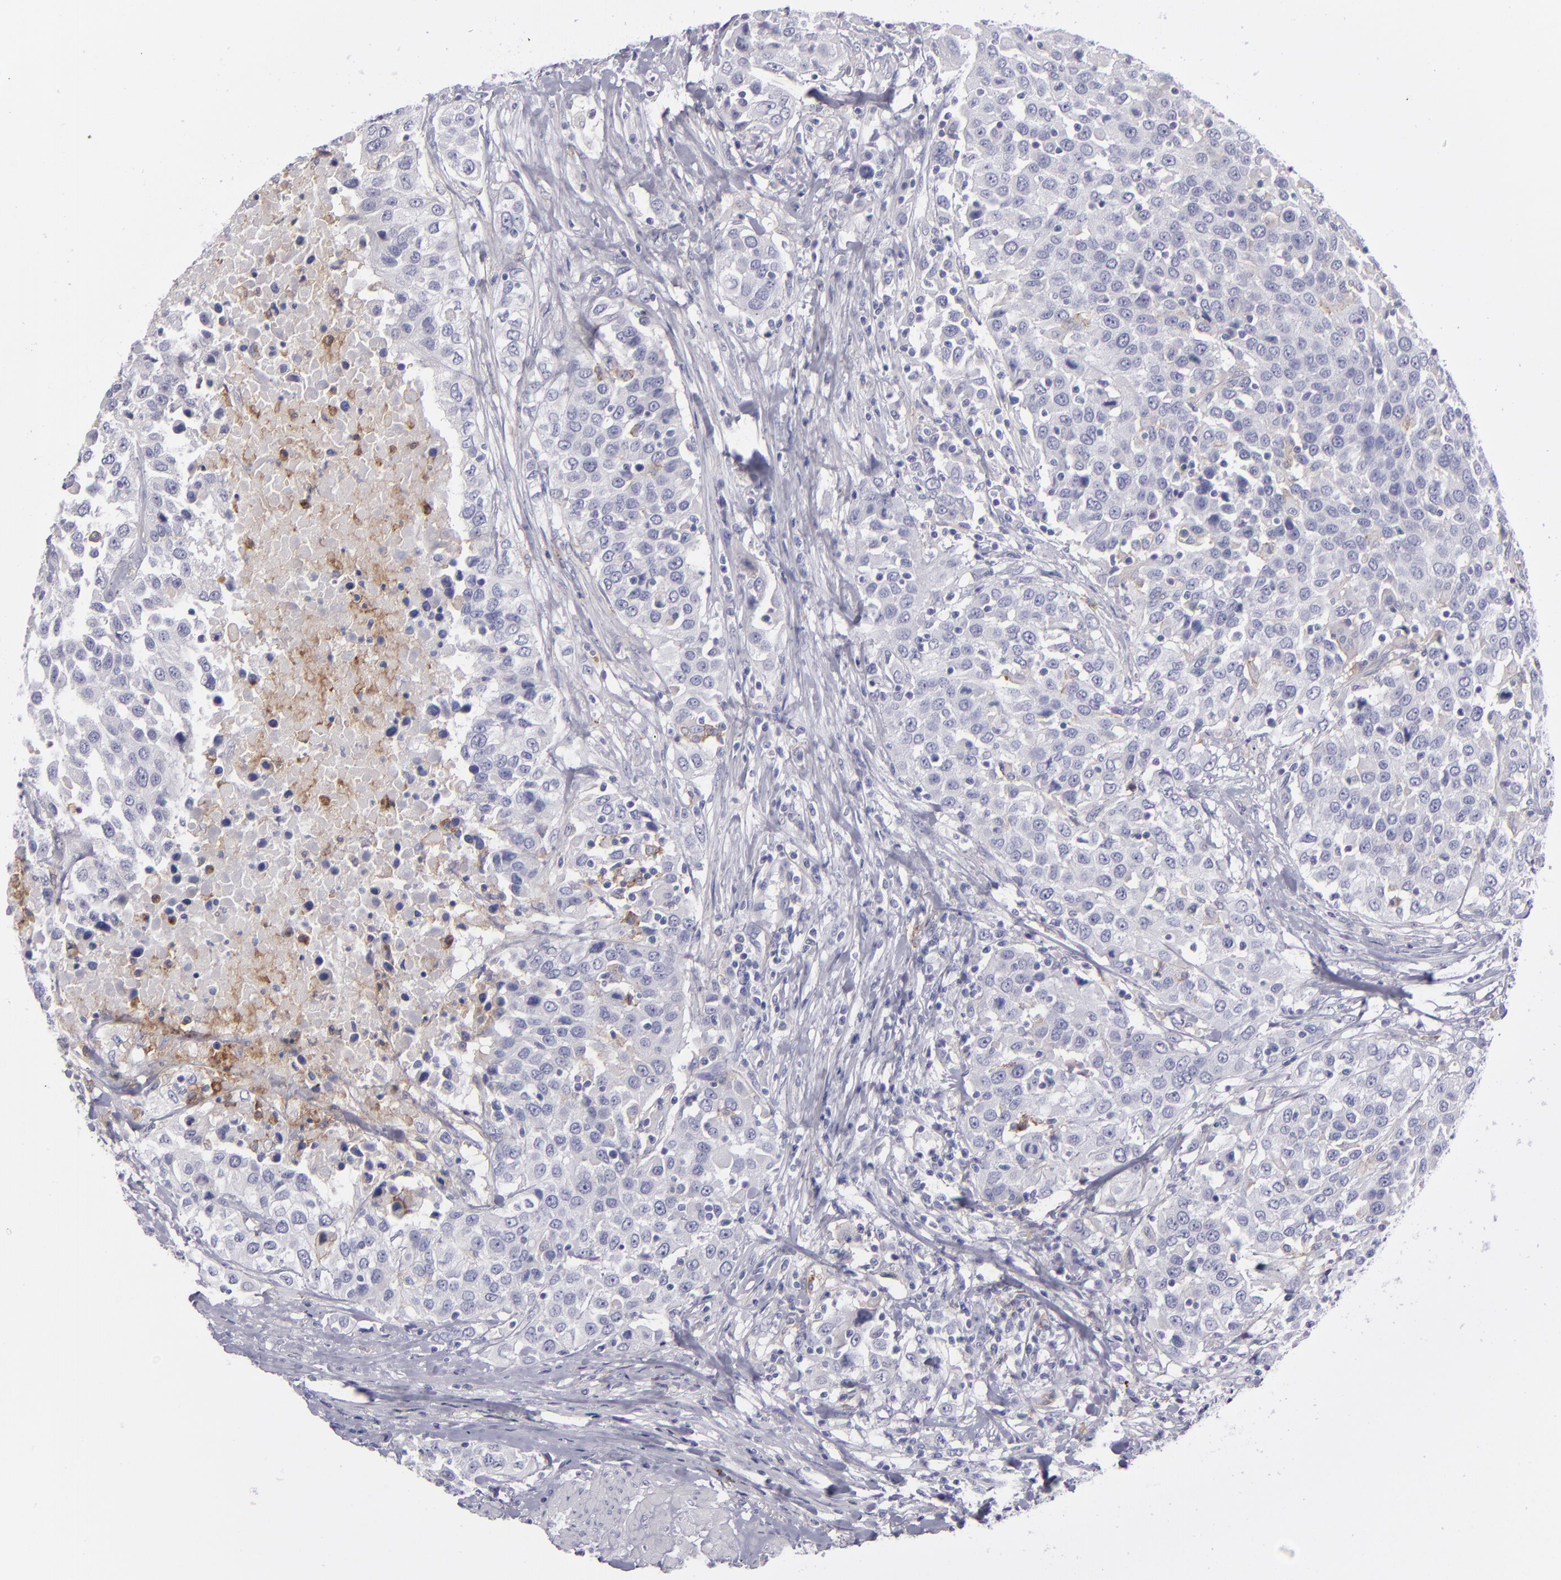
{"staining": {"intensity": "negative", "quantity": "none", "location": "none"}, "tissue": "urothelial cancer", "cell_type": "Tumor cells", "image_type": "cancer", "snomed": [{"axis": "morphology", "description": "Urothelial carcinoma, High grade"}, {"axis": "topography", "description": "Urinary bladder"}], "caption": "Immunohistochemistry of high-grade urothelial carcinoma displays no positivity in tumor cells.", "gene": "ANPEP", "patient": {"sex": "female", "age": 80}}